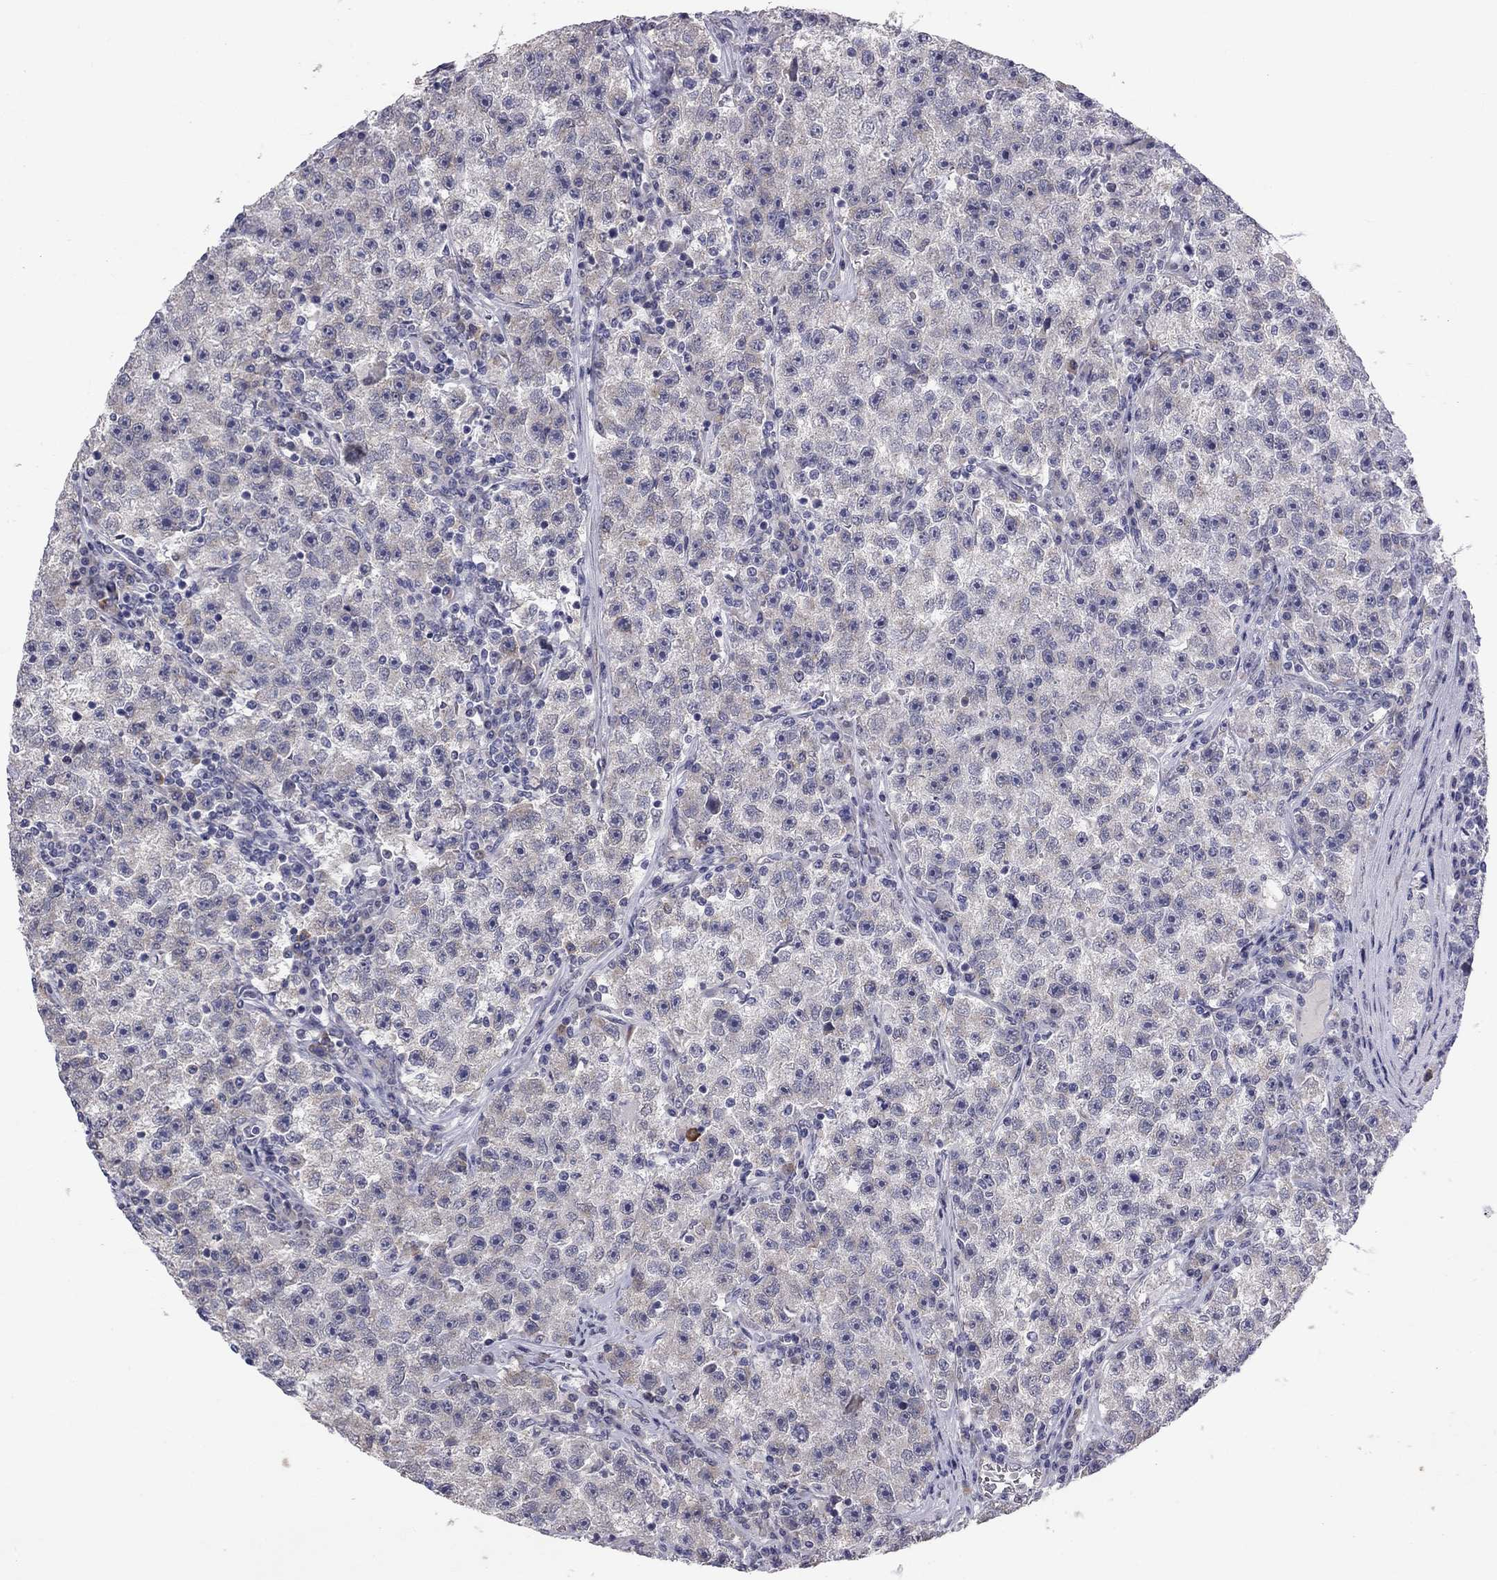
{"staining": {"intensity": "weak", "quantity": "<25%", "location": "cytoplasmic/membranous"}, "tissue": "testis cancer", "cell_type": "Tumor cells", "image_type": "cancer", "snomed": [{"axis": "morphology", "description": "Seminoma, NOS"}, {"axis": "topography", "description": "Testis"}], "caption": "There is no significant positivity in tumor cells of seminoma (testis). (Immunohistochemistry (ihc), brightfield microscopy, high magnification).", "gene": "PRRT2", "patient": {"sex": "male", "age": 22}}